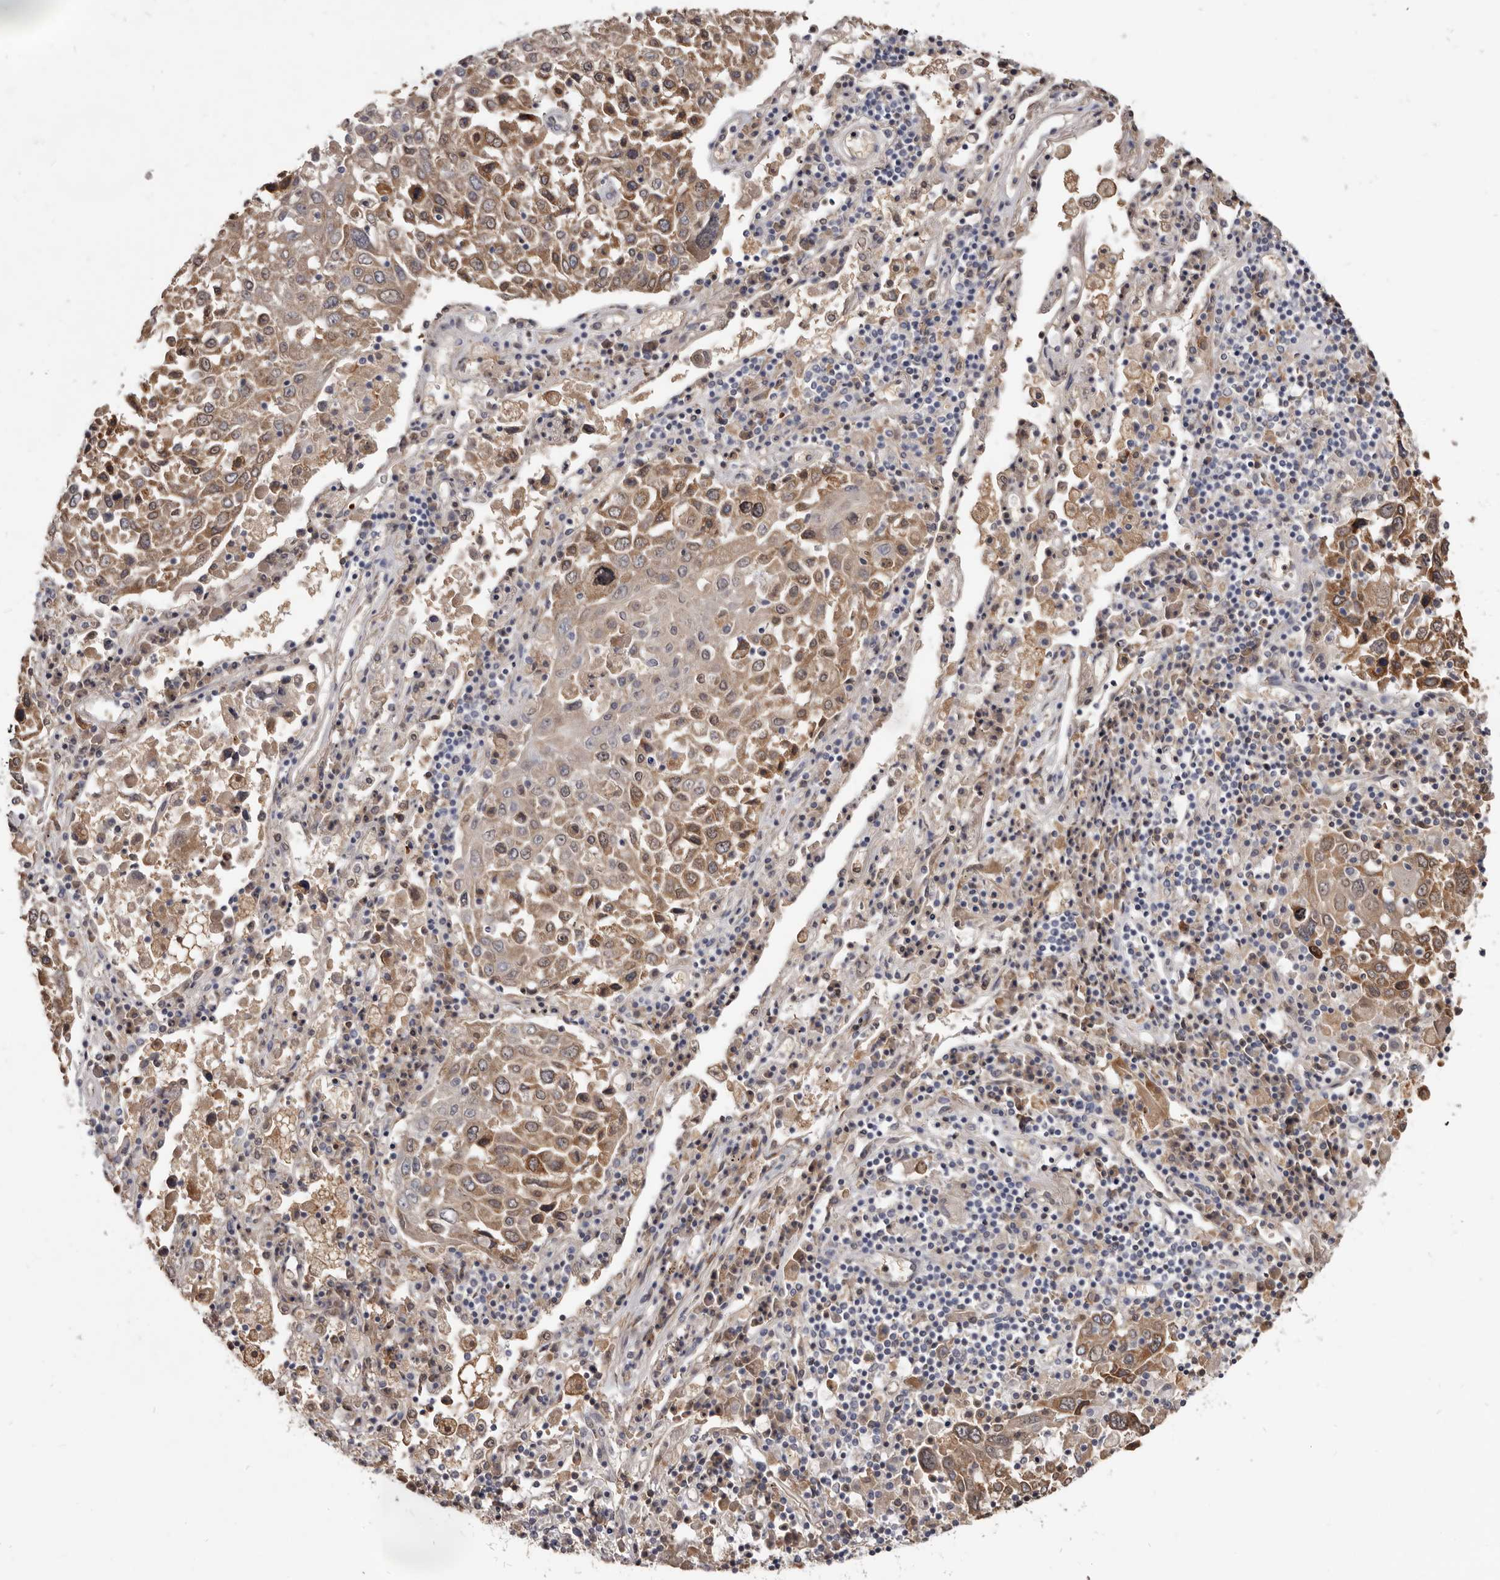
{"staining": {"intensity": "moderate", "quantity": ">75%", "location": "cytoplasmic/membranous"}, "tissue": "lung cancer", "cell_type": "Tumor cells", "image_type": "cancer", "snomed": [{"axis": "morphology", "description": "Squamous cell carcinoma, NOS"}, {"axis": "topography", "description": "Lung"}], "caption": "Protein expression analysis of lung squamous cell carcinoma demonstrates moderate cytoplasmic/membranous staining in approximately >75% of tumor cells.", "gene": "NENF", "patient": {"sex": "male", "age": 65}}